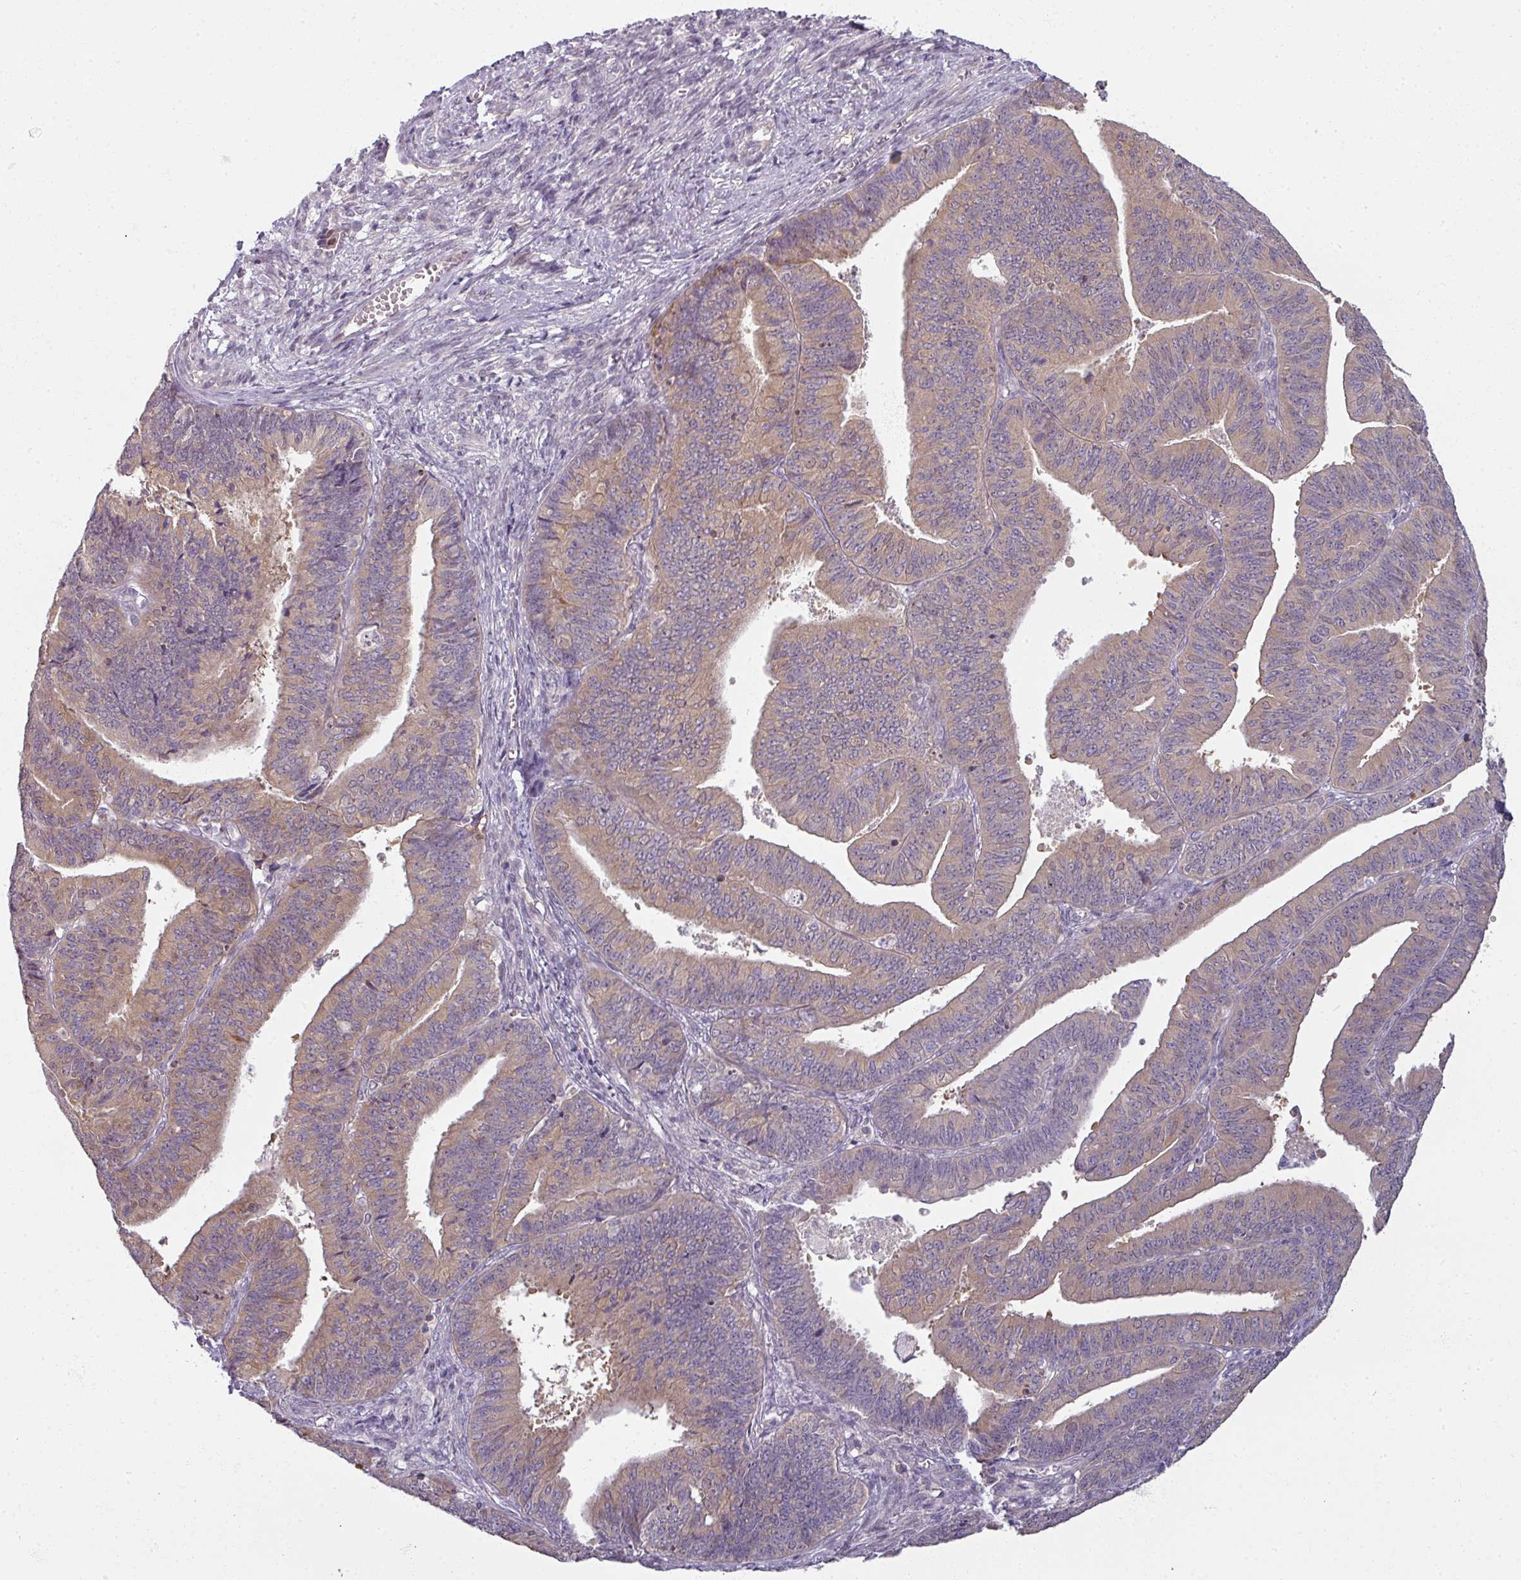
{"staining": {"intensity": "weak", "quantity": "25%-75%", "location": "cytoplasmic/membranous"}, "tissue": "endometrial cancer", "cell_type": "Tumor cells", "image_type": "cancer", "snomed": [{"axis": "morphology", "description": "Adenocarcinoma, NOS"}, {"axis": "topography", "description": "Endometrium"}], "caption": "A histopathology image showing weak cytoplasmic/membranous expression in approximately 25%-75% of tumor cells in adenocarcinoma (endometrial), as visualized by brown immunohistochemical staining.", "gene": "MYMK", "patient": {"sex": "female", "age": 73}}